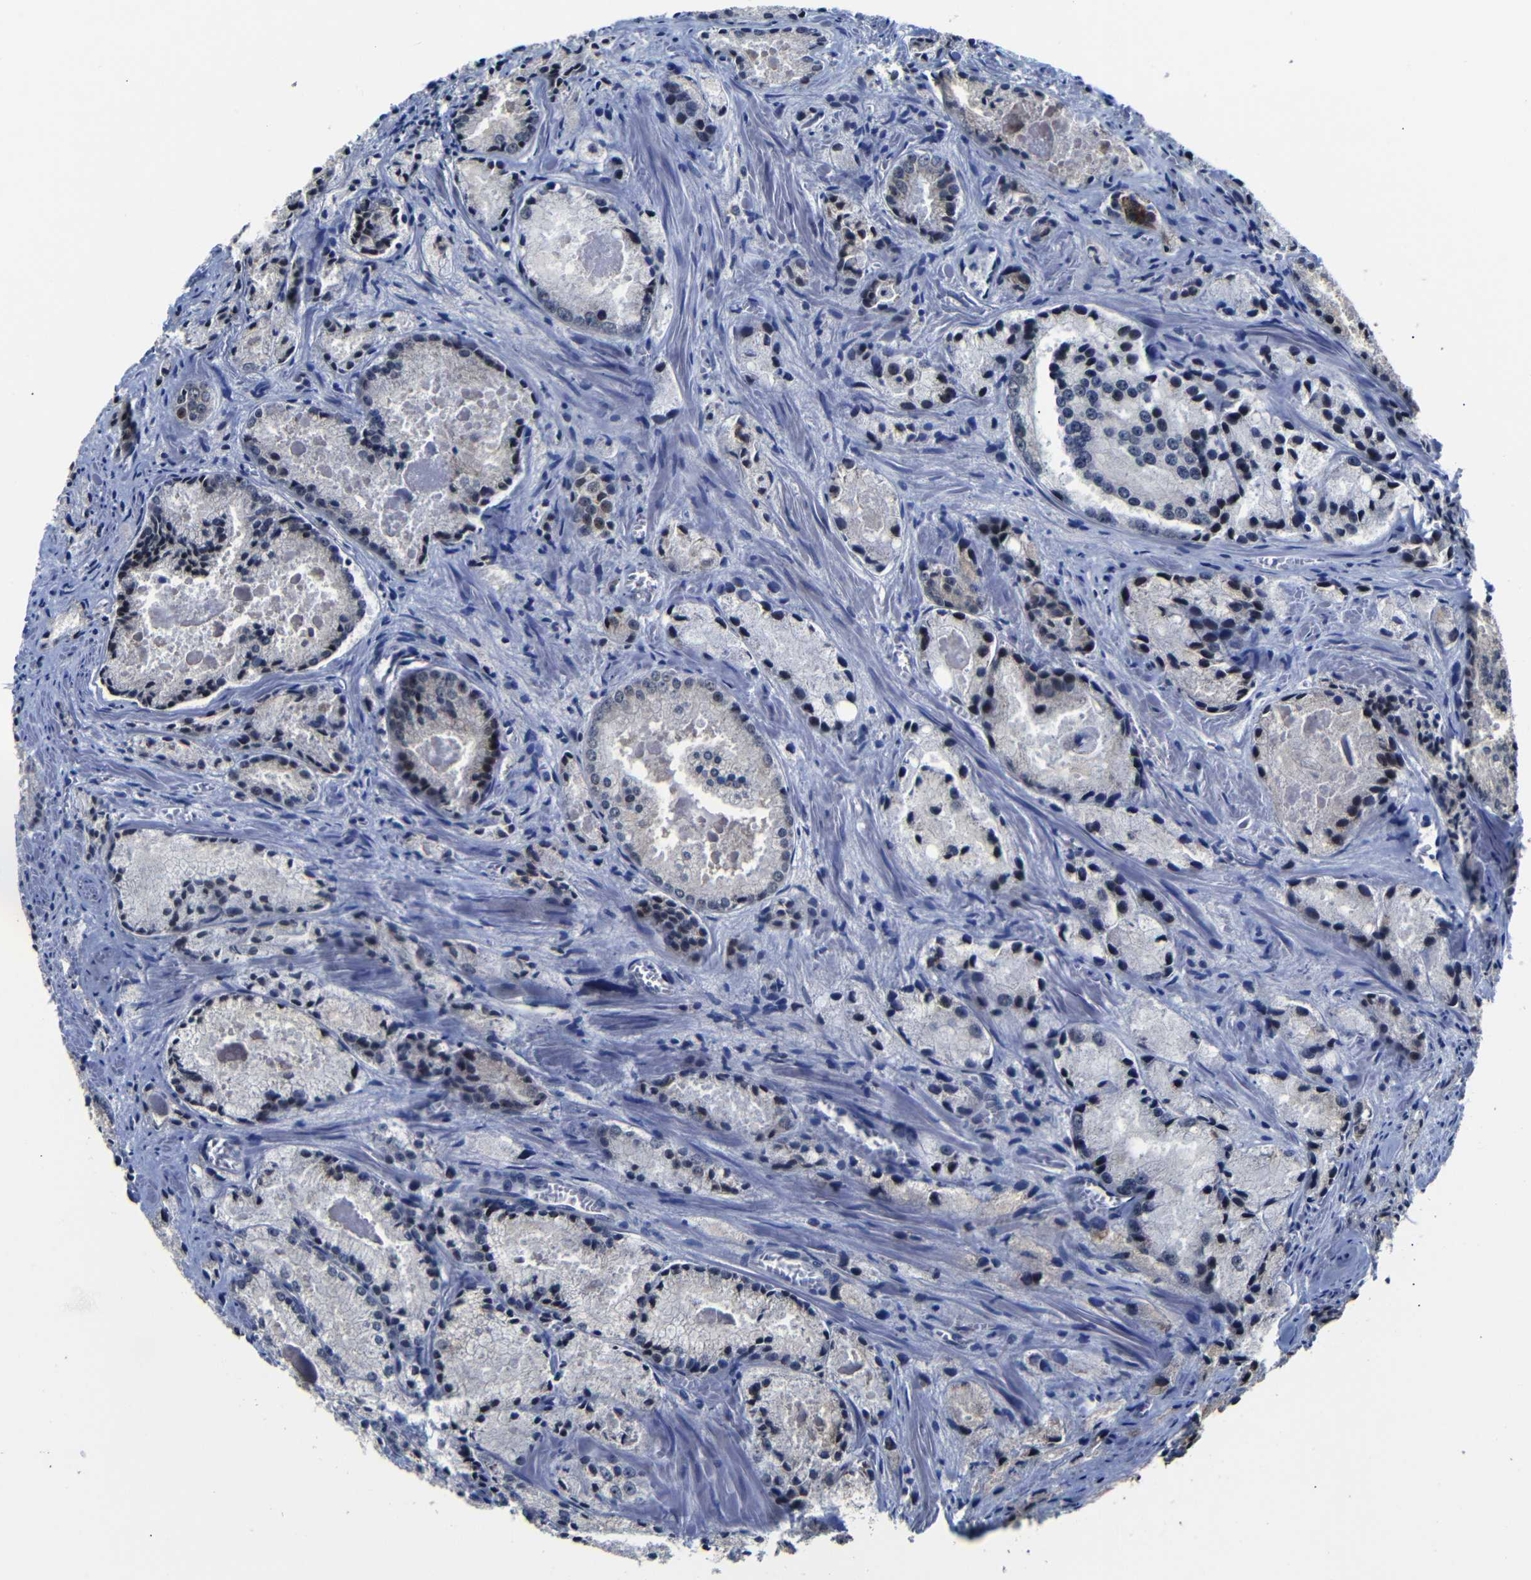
{"staining": {"intensity": "negative", "quantity": "none", "location": "none"}, "tissue": "prostate cancer", "cell_type": "Tumor cells", "image_type": "cancer", "snomed": [{"axis": "morphology", "description": "Adenocarcinoma, Low grade"}, {"axis": "topography", "description": "Prostate"}], "caption": "IHC image of human prostate cancer stained for a protein (brown), which demonstrates no positivity in tumor cells.", "gene": "DEPP1", "patient": {"sex": "male", "age": 64}}